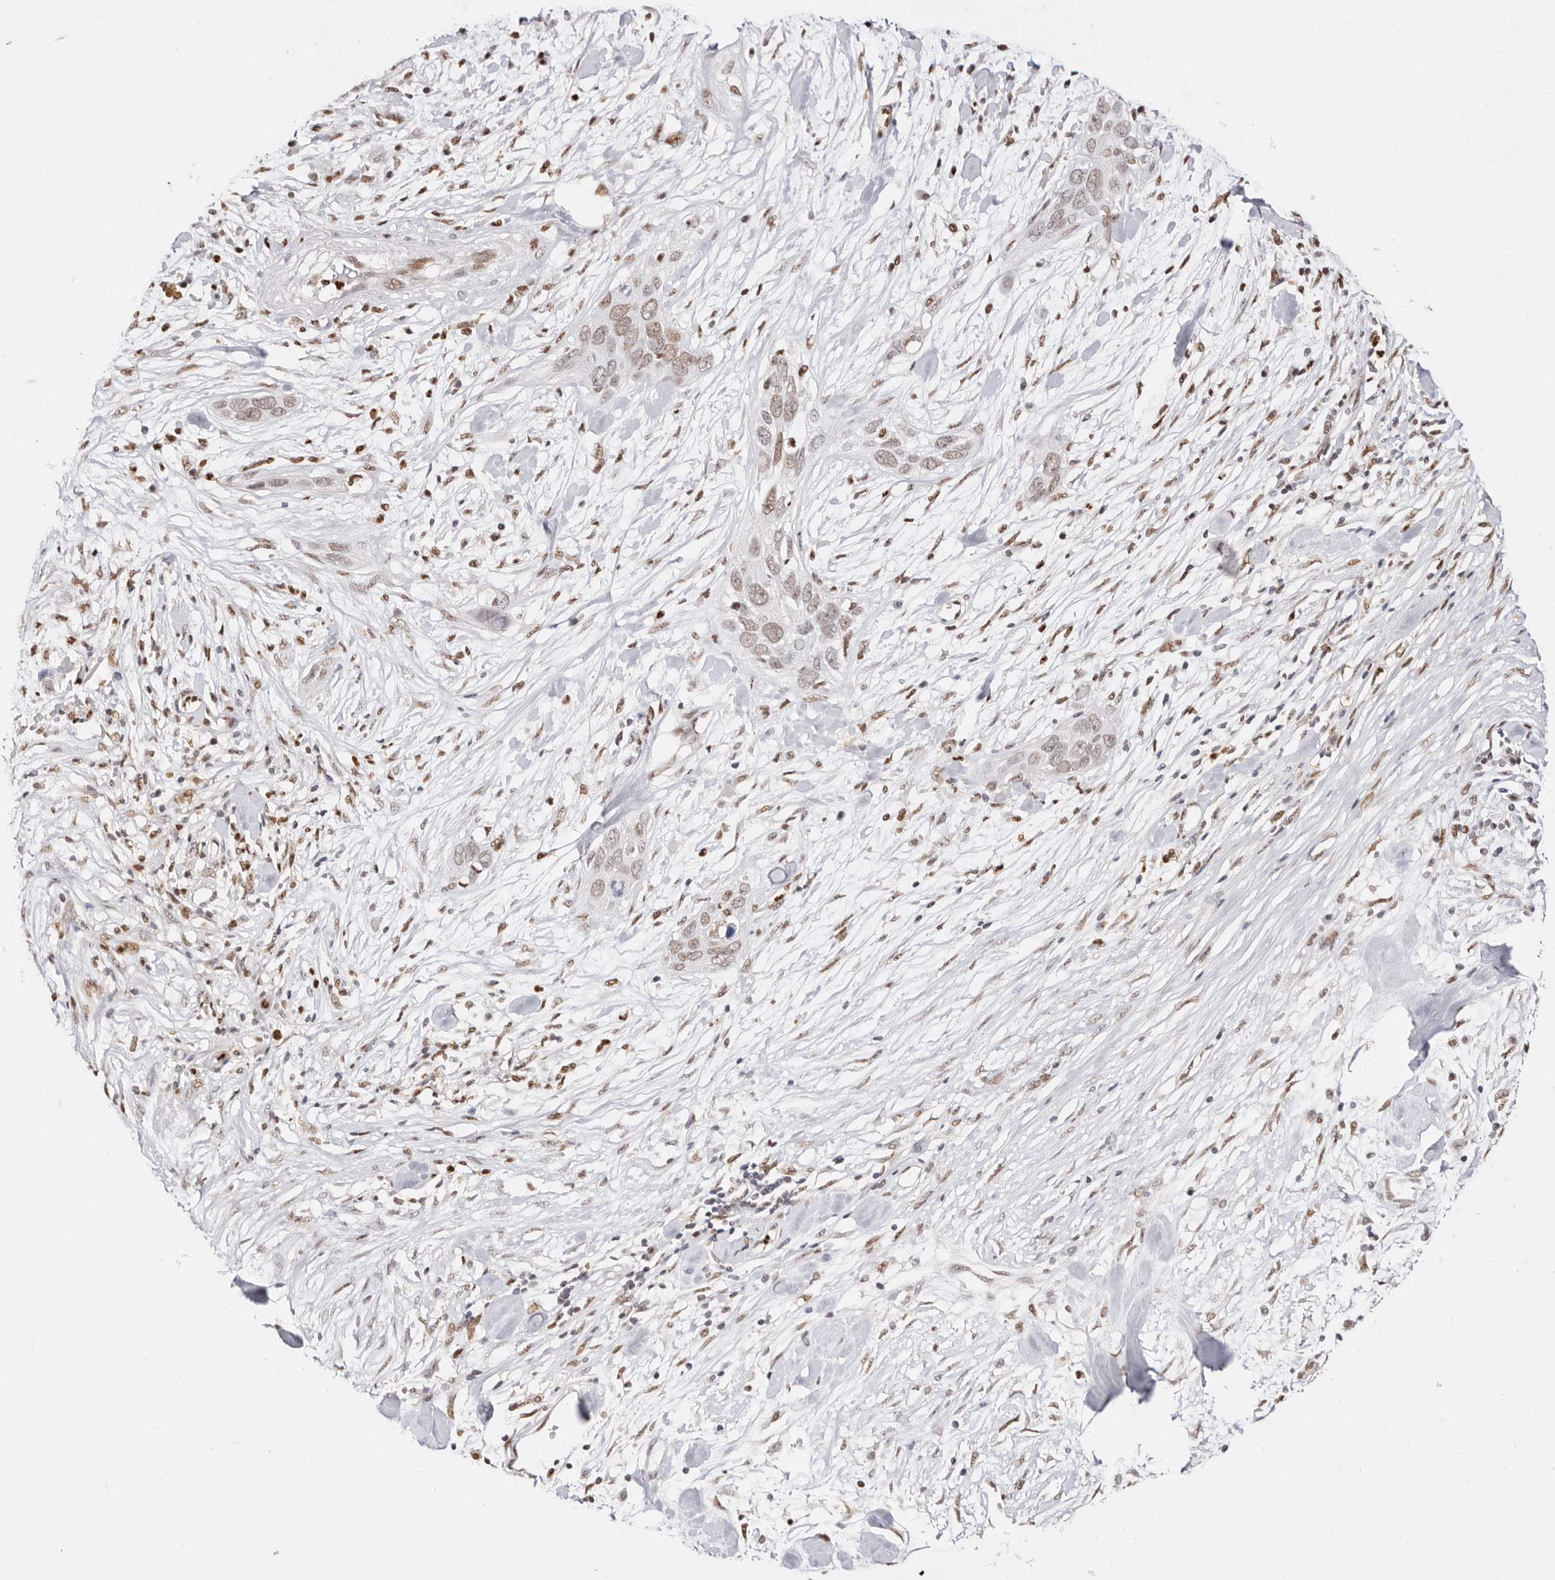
{"staining": {"intensity": "weak", "quantity": ">75%", "location": "nuclear"}, "tissue": "pancreatic cancer", "cell_type": "Tumor cells", "image_type": "cancer", "snomed": [{"axis": "morphology", "description": "Adenocarcinoma, NOS"}, {"axis": "topography", "description": "Pancreas"}], "caption": "Protein staining of adenocarcinoma (pancreatic) tissue displays weak nuclear expression in about >75% of tumor cells.", "gene": "TKT", "patient": {"sex": "female", "age": 60}}